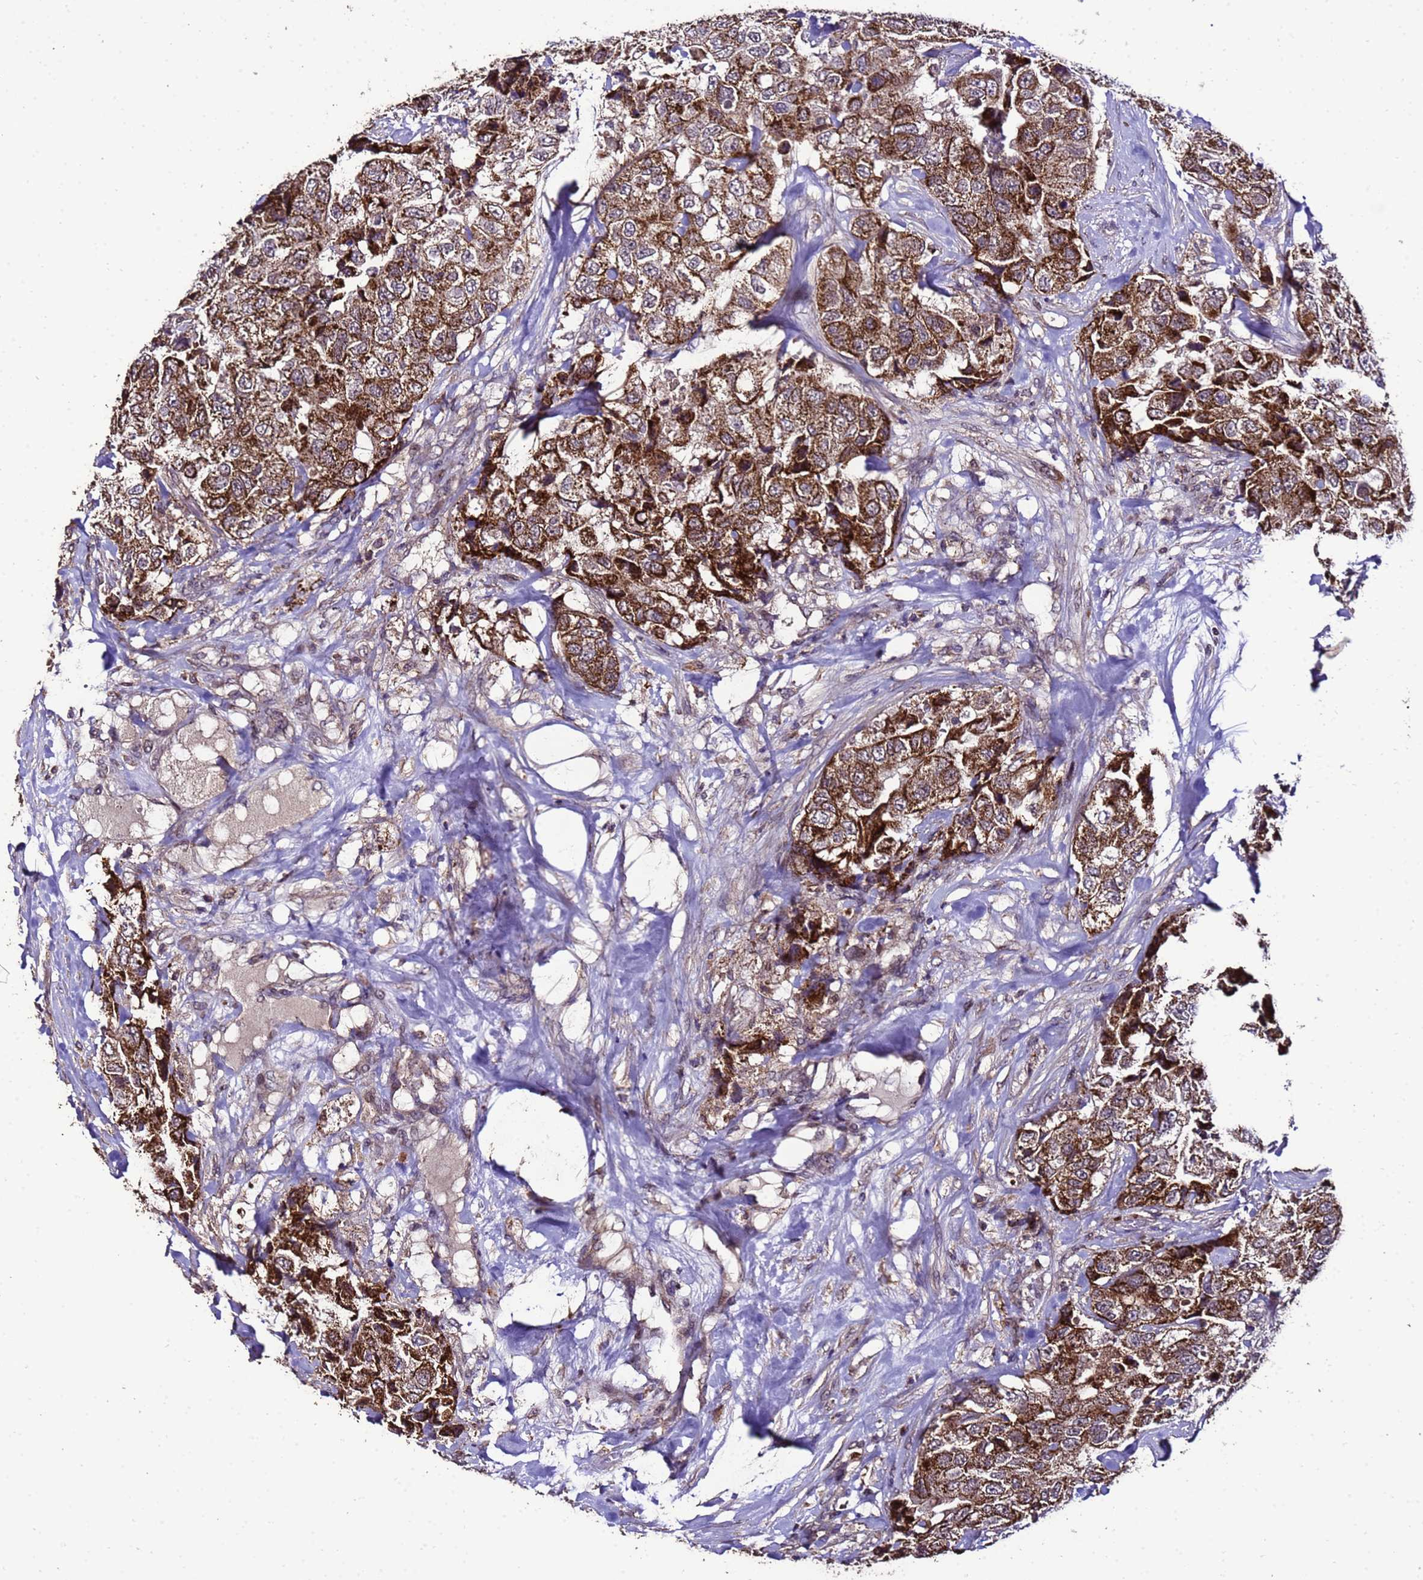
{"staining": {"intensity": "strong", "quantity": ">75%", "location": "cytoplasmic/membranous"}, "tissue": "breast cancer", "cell_type": "Tumor cells", "image_type": "cancer", "snomed": [{"axis": "morphology", "description": "Duct carcinoma"}, {"axis": "topography", "description": "Breast"}], "caption": "Immunohistochemistry (IHC) (DAB) staining of breast cancer shows strong cytoplasmic/membranous protein positivity in about >75% of tumor cells.", "gene": "ZNF329", "patient": {"sex": "female", "age": 62}}